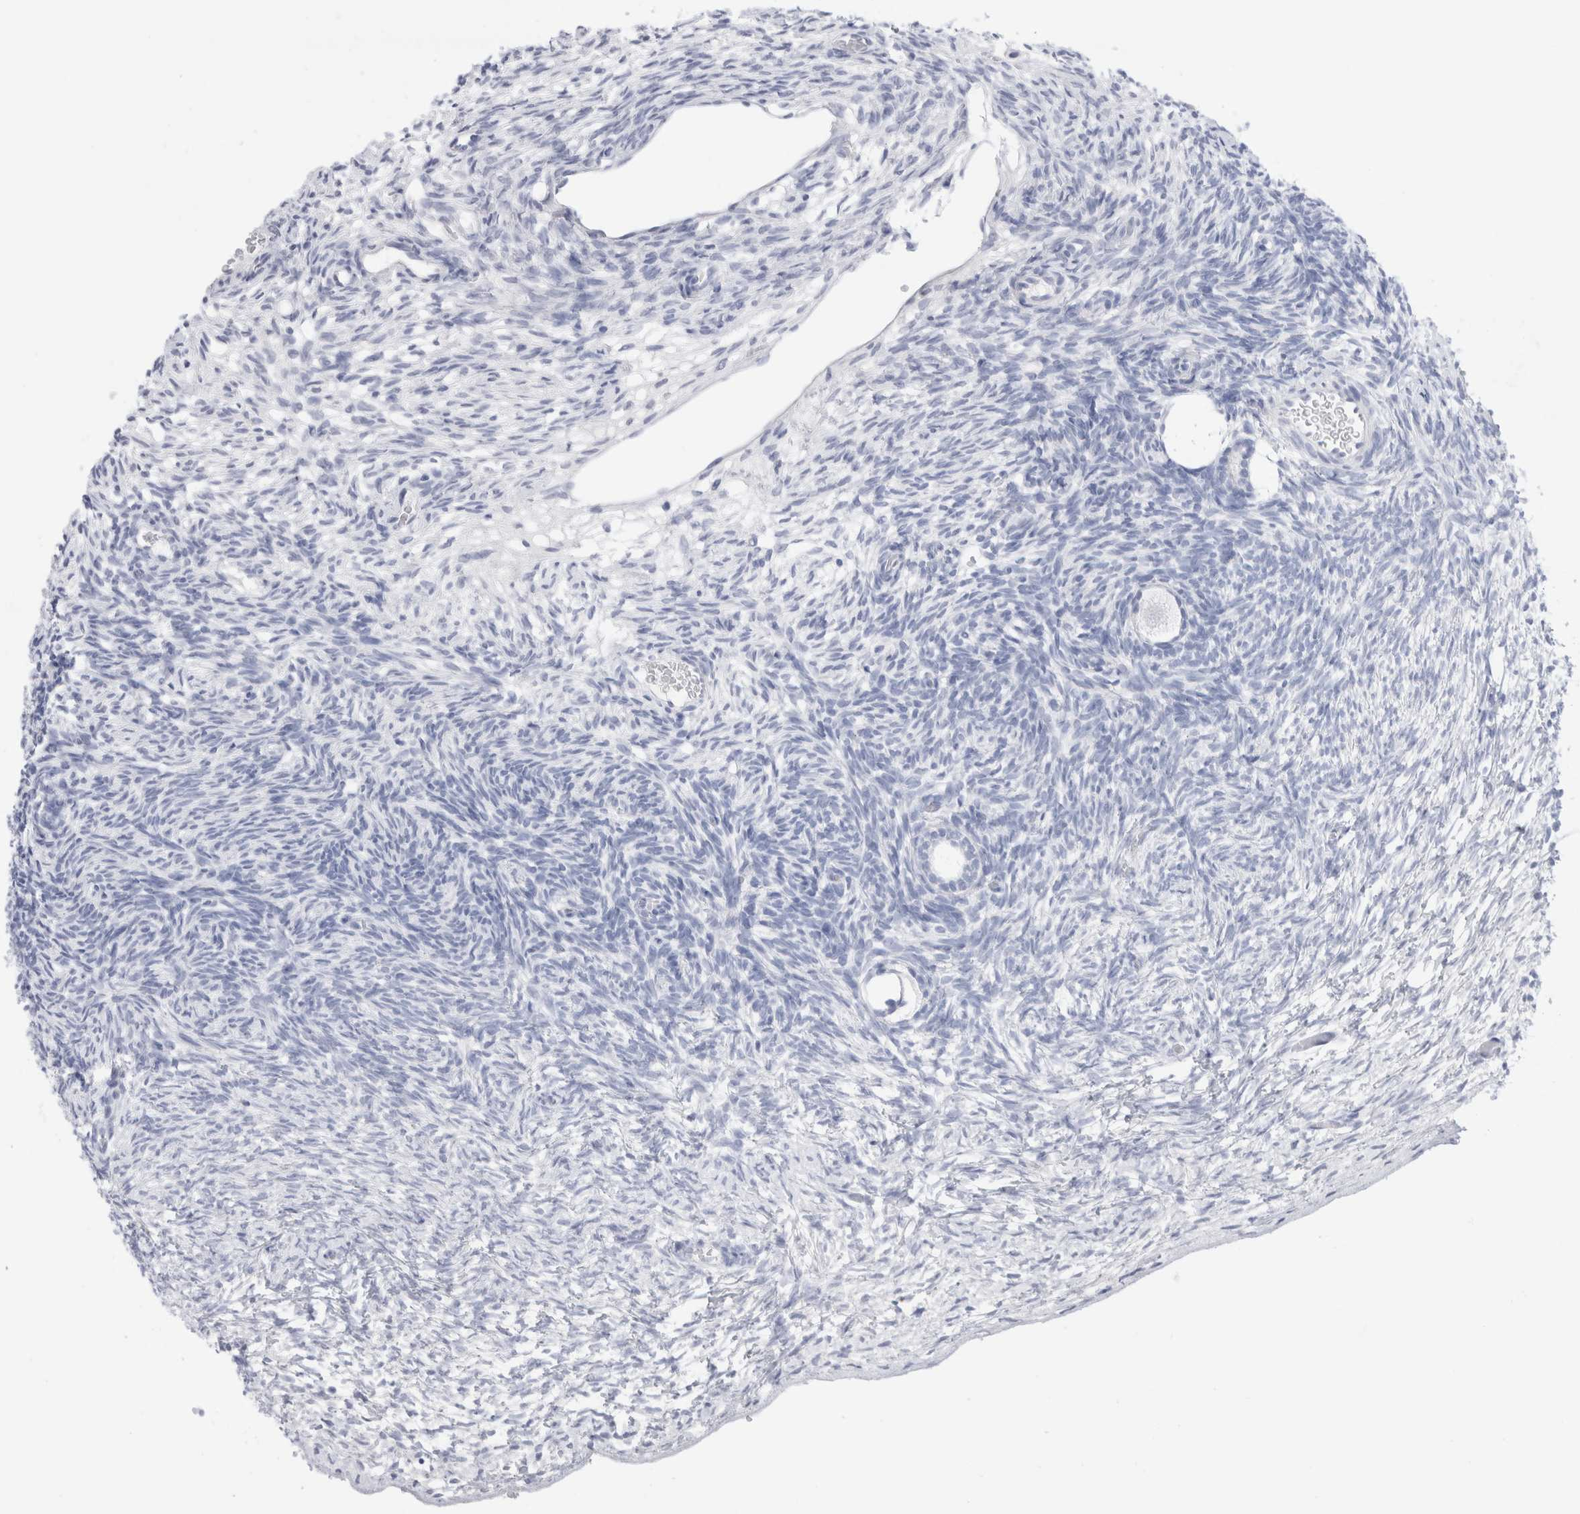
{"staining": {"intensity": "negative", "quantity": "none", "location": "none"}, "tissue": "ovary", "cell_type": "Follicle cells", "image_type": "normal", "snomed": [{"axis": "morphology", "description": "Normal tissue, NOS"}, {"axis": "topography", "description": "Ovary"}], "caption": "This is an immunohistochemistry (IHC) image of unremarkable human ovary. There is no expression in follicle cells.", "gene": "SLC22A12", "patient": {"sex": "female", "age": 34}}